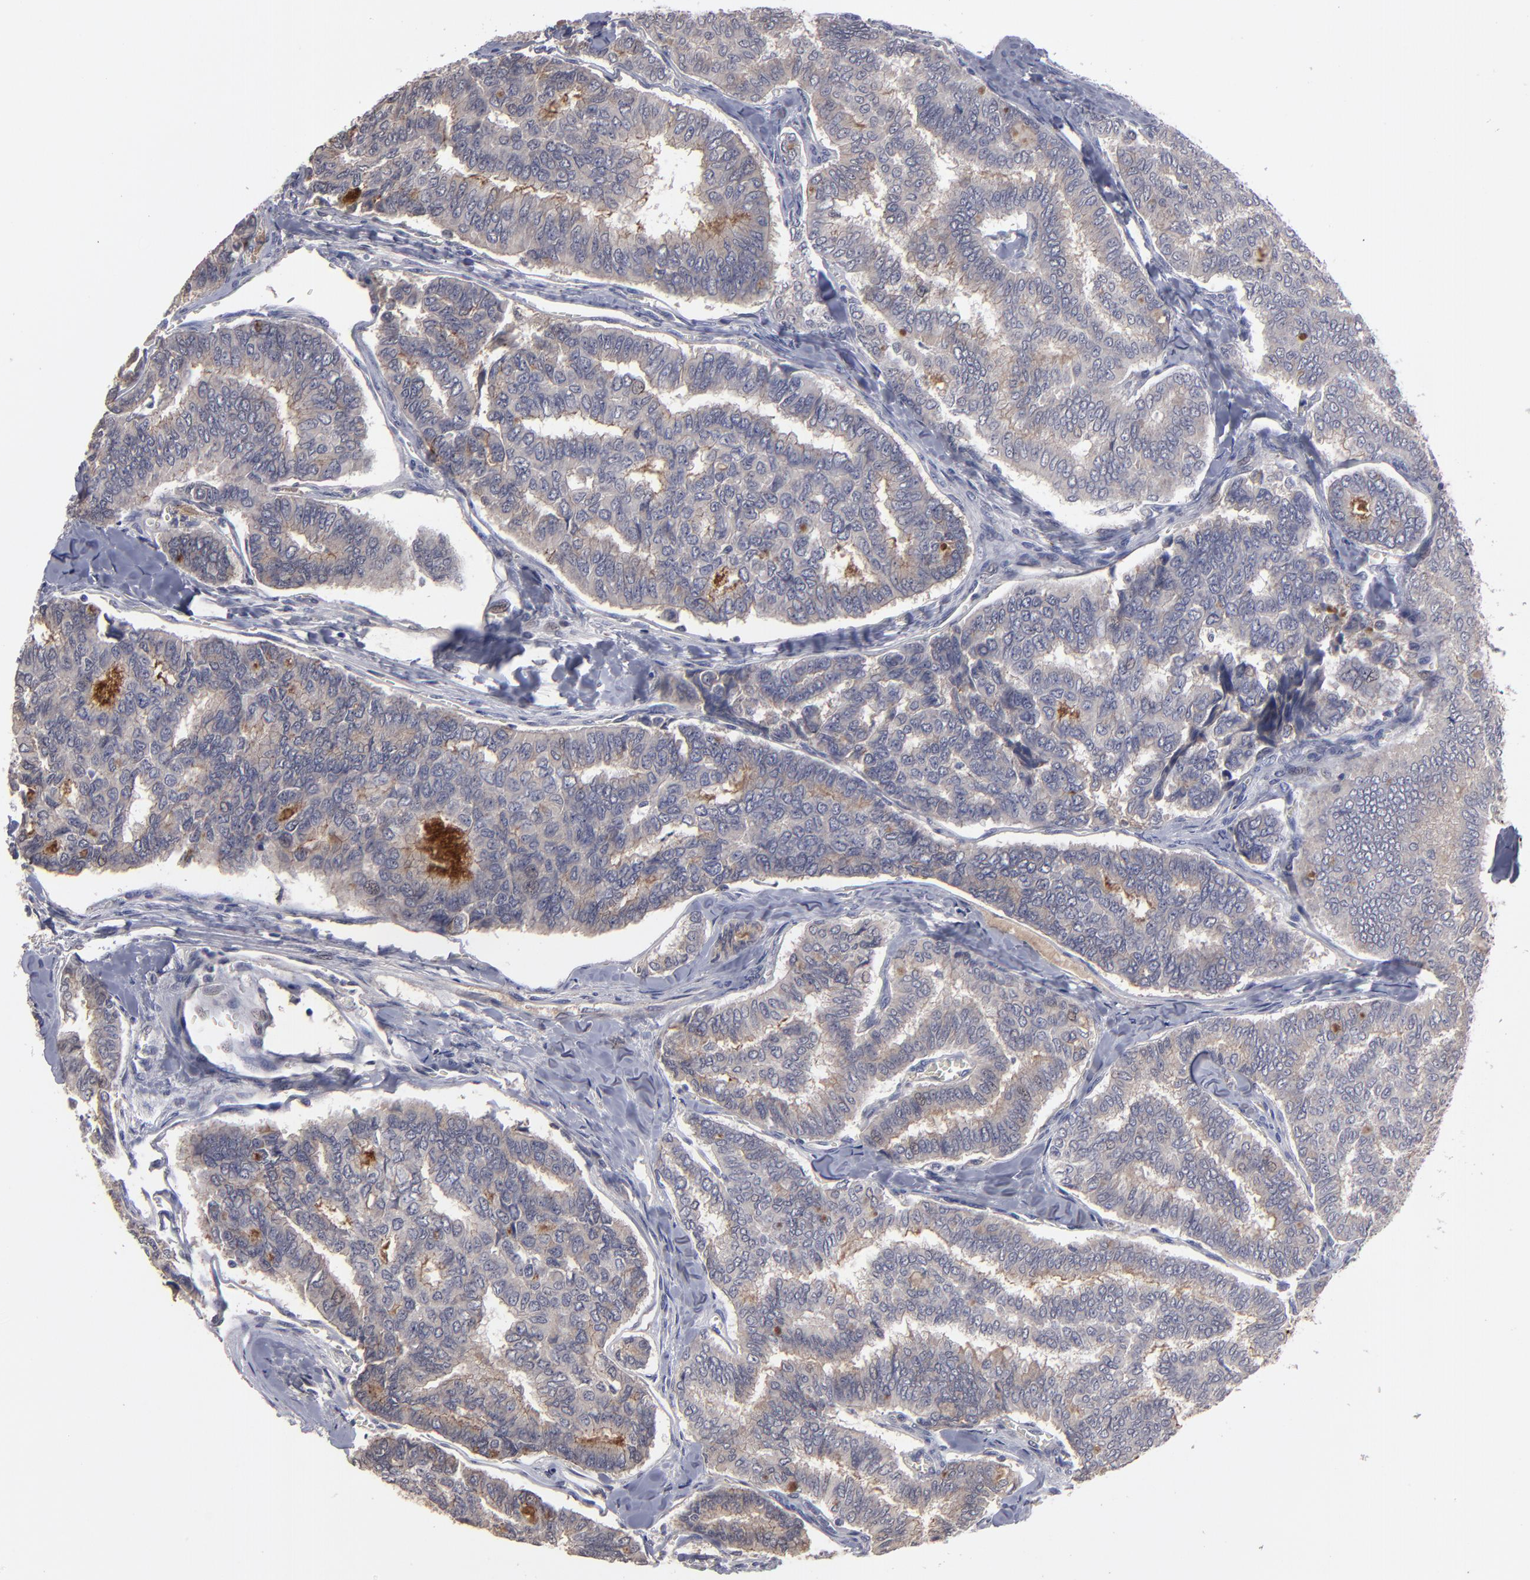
{"staining": {"intensity": "weak", "quantity": "25%-75%", "location": "cytoplasmic/membranous"}, "tissue": "thyroid cancer", "cell_type": "Tumor cells", "image_type": "cancer", "snomed": [{"axis": "morphology", "description": "Papillary adenocarcinoma, NOS"}, {"axis": "topography", "description": "Thyroid gland"}], "caption": "DAB immunohistochemical staining of papillary adenocarcinoma (thyroid) exhibits weak cytoplasmic/membranous protein staining in approximately 25%-75% of tumor cells.", "gene": "GPM6B", "patient": {"sex": "female", "age": 35}}